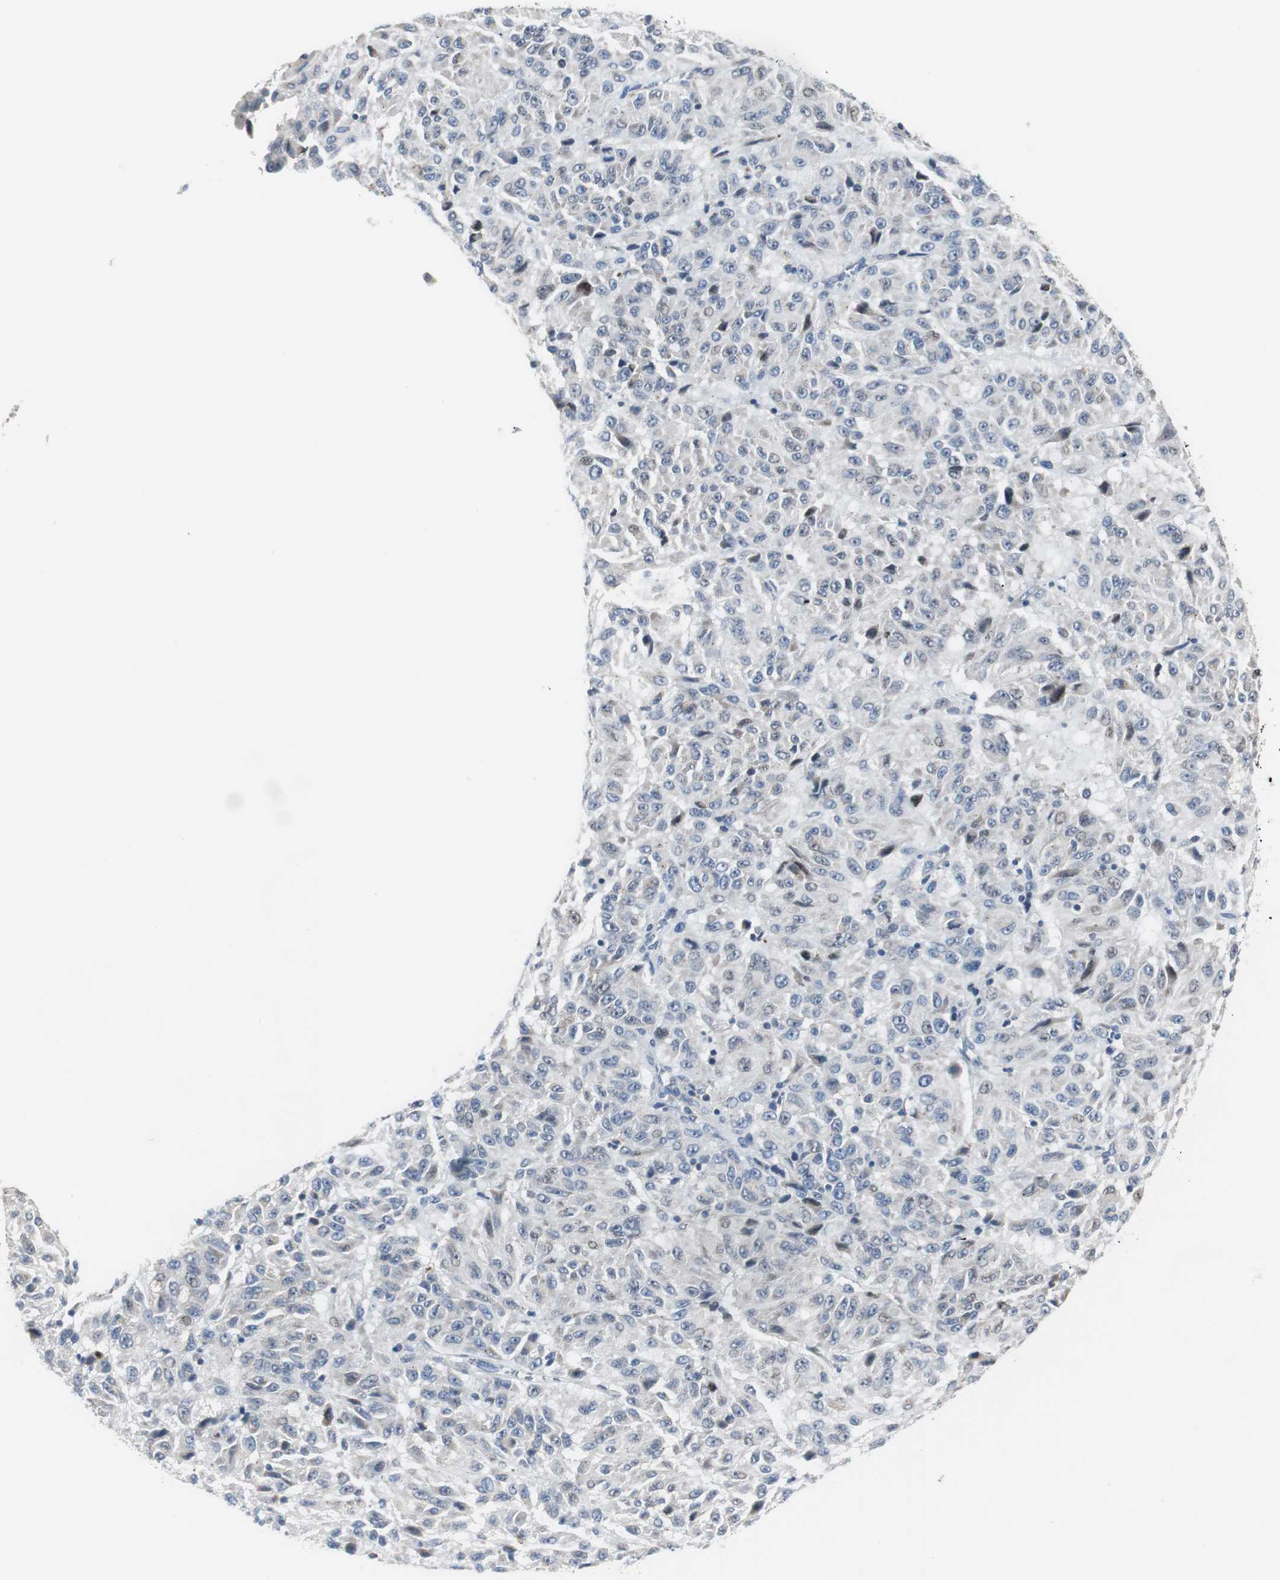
{"staining": {"intensity": "negative", "quantity": "none", "location": "none"}, "tissue": "melanoma", "cell_type": "Tumor cells", "image_type": "cancer", "snomed": [{"axis": "morphology", "description": "Malignant melanoma, Metastatic site"}, {"axis": "topography", "description": "Lung"}], "caption": "High power microscopy micrograph of an IHC histopathology image of melanoma, revealing no significant positivity in tumor cells. Nuclei are stained in blue.", "gene": "SOX30", "patient": {"sex": "male", "age": 64}}